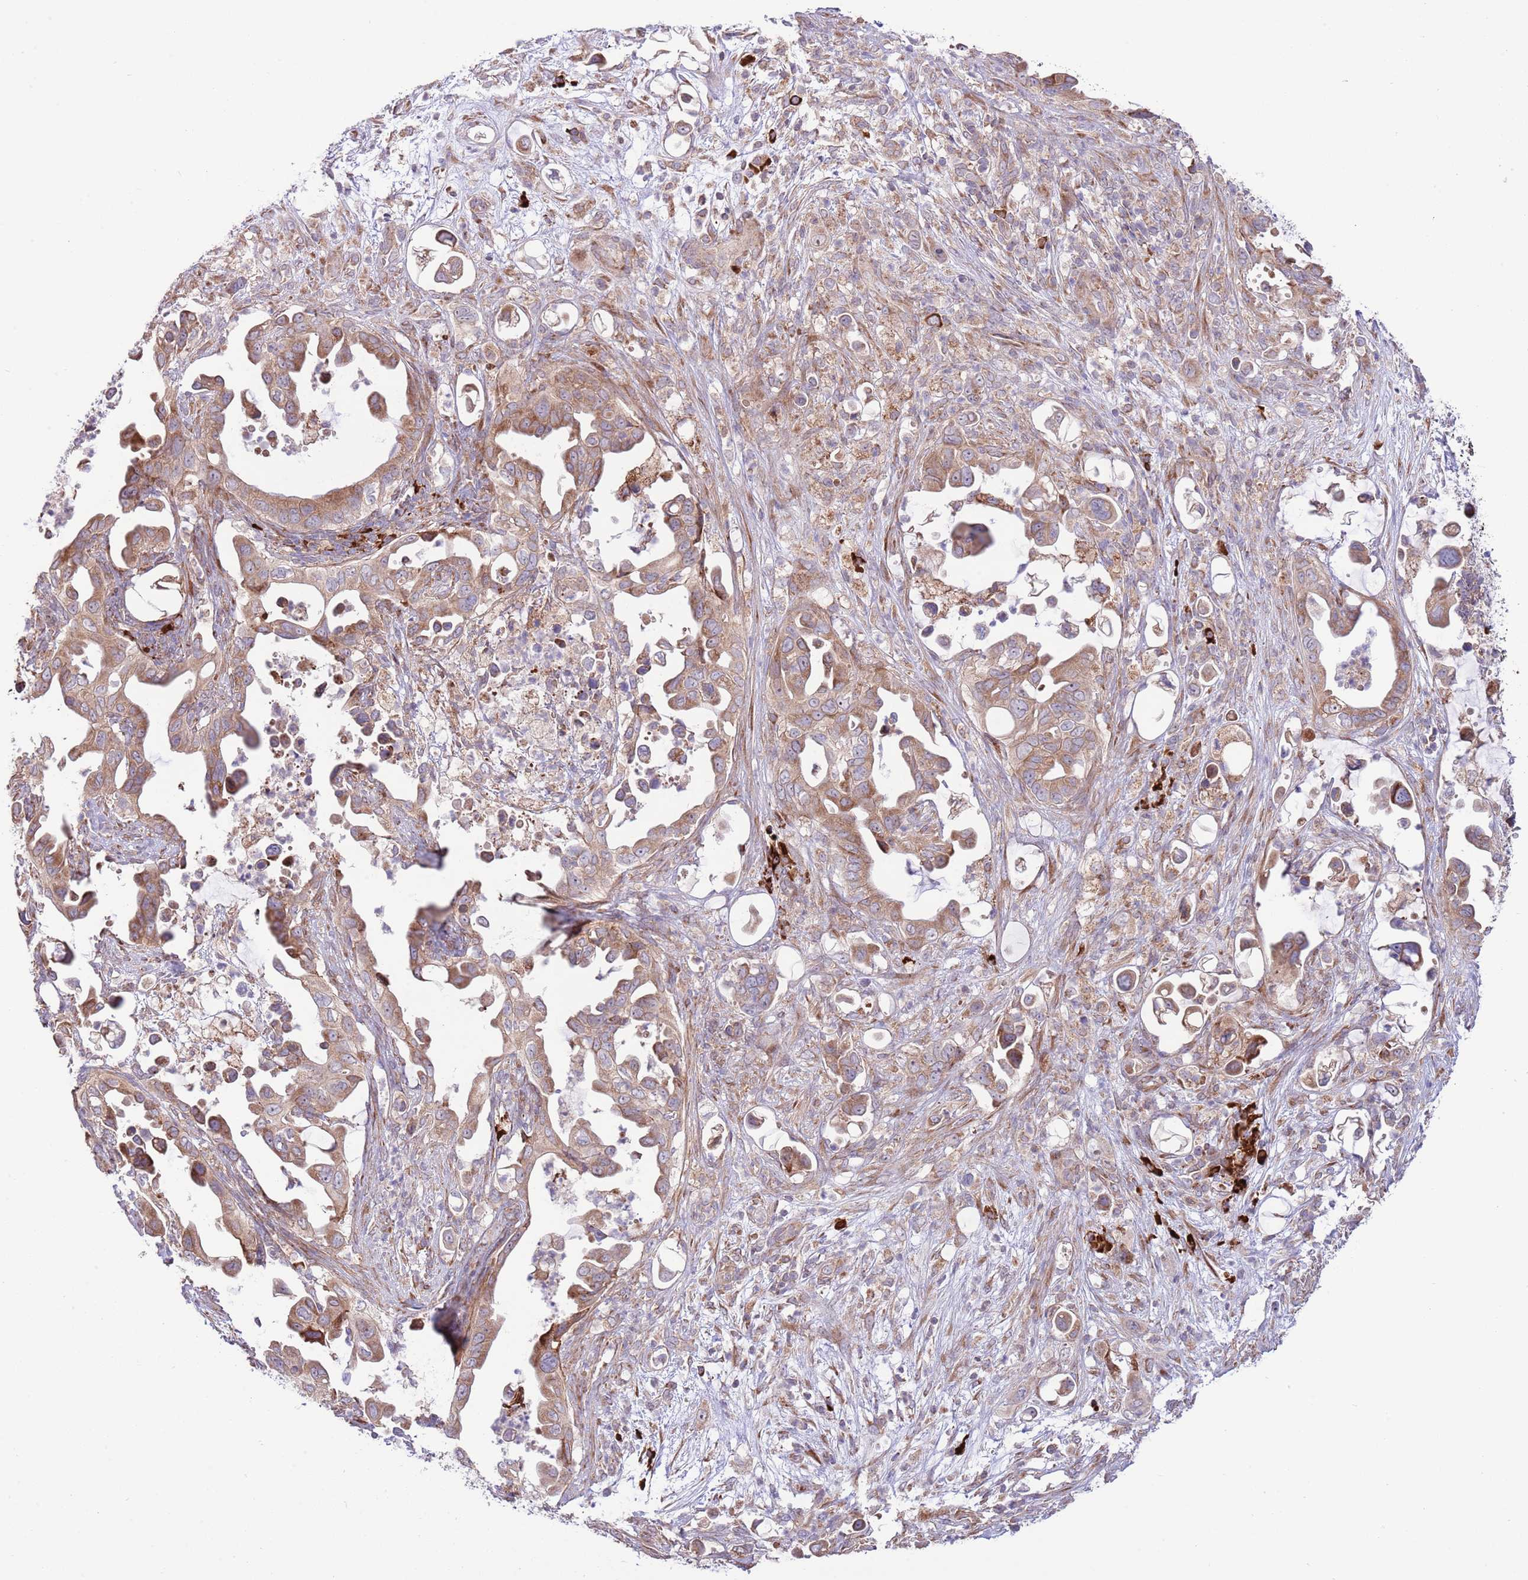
{"staining": {"intensity": "weak", "quantity": ">75%", "location": "cytoplasmic/membranous"}, "tissue": "pancreatic cancer", "cell_type": "Tumor cells", "image_type": "cancer", "snomed": [{"axis": "morphology", "description": "Adenocarcinoma, NOS"}, {"axis": "topography", "description": "Pancreas"}], "caption": "Pancreatic cancer stained with a brown dye displays weak cytoplasmic/membranous positive staining in approximately >75% of tumor cells.", "gene": "DAND5", "patient": {"sex": "male", "age": 61}}